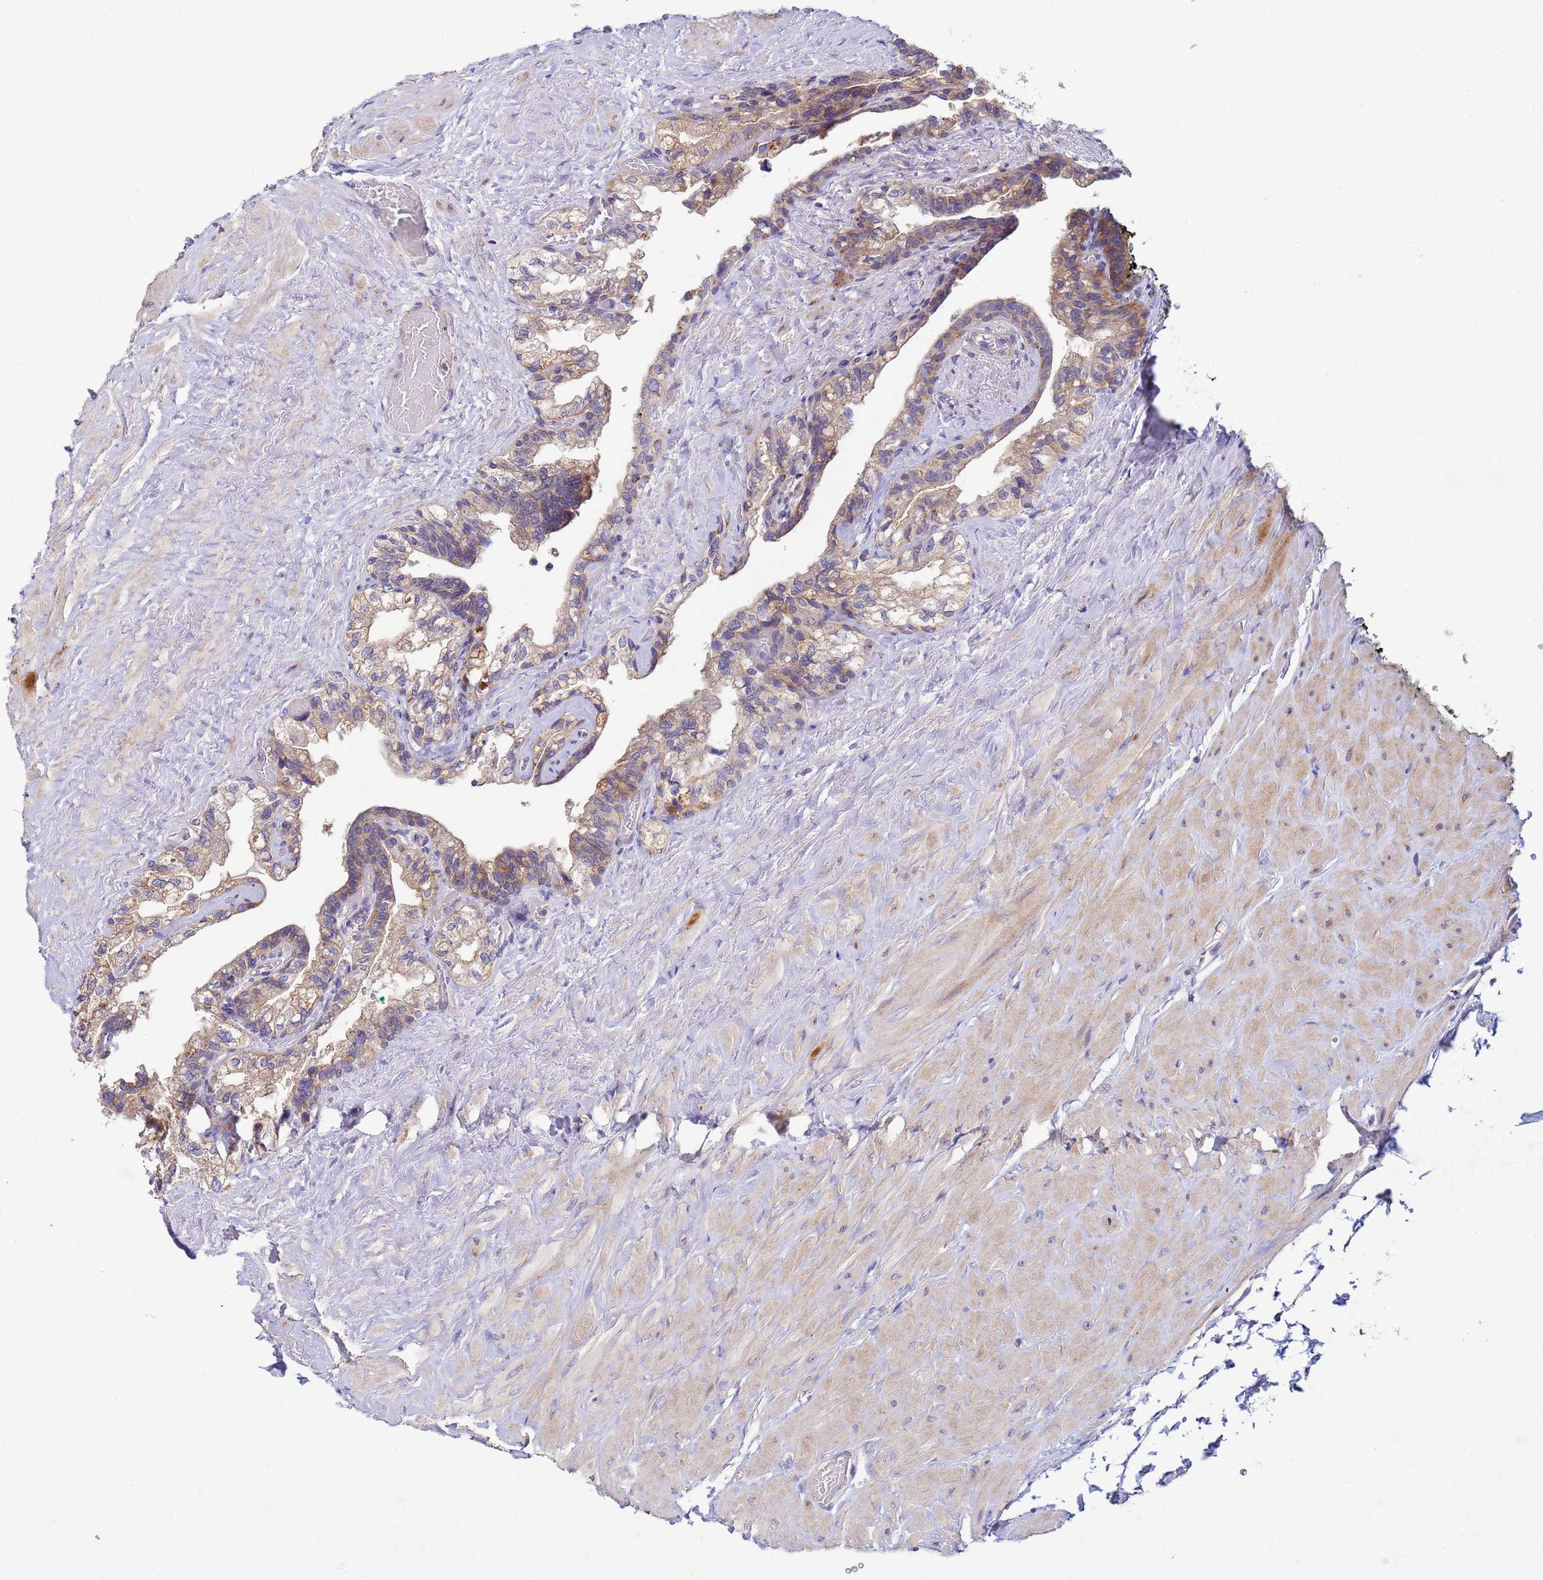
{"staining": {"intensity": "moderate", "quantity": "25%-75%", "location": "cytoplasmic/membranous"}, "tissue": "seminal vesicle", "cell_type": "Glandular cells", "image_type": "normal", "snomed": [{"axis": "morphology", "description": "Normal tissue, NOS"}, {"axis": "topography", "description": "Seminal veicle"}, {"axis": "topography", "description": "Peripheral nerve tissue"}], "caption": "Immunohistochemistry (IHC) image of normal seminal vesicle stained for a protein (brown), which shows medium levels of moderate cytoplasmic/membranous staining in about 25%-75% of glandular cells.", "gene": "CDC34", "patient": {"sex": "male", "age": 60}}